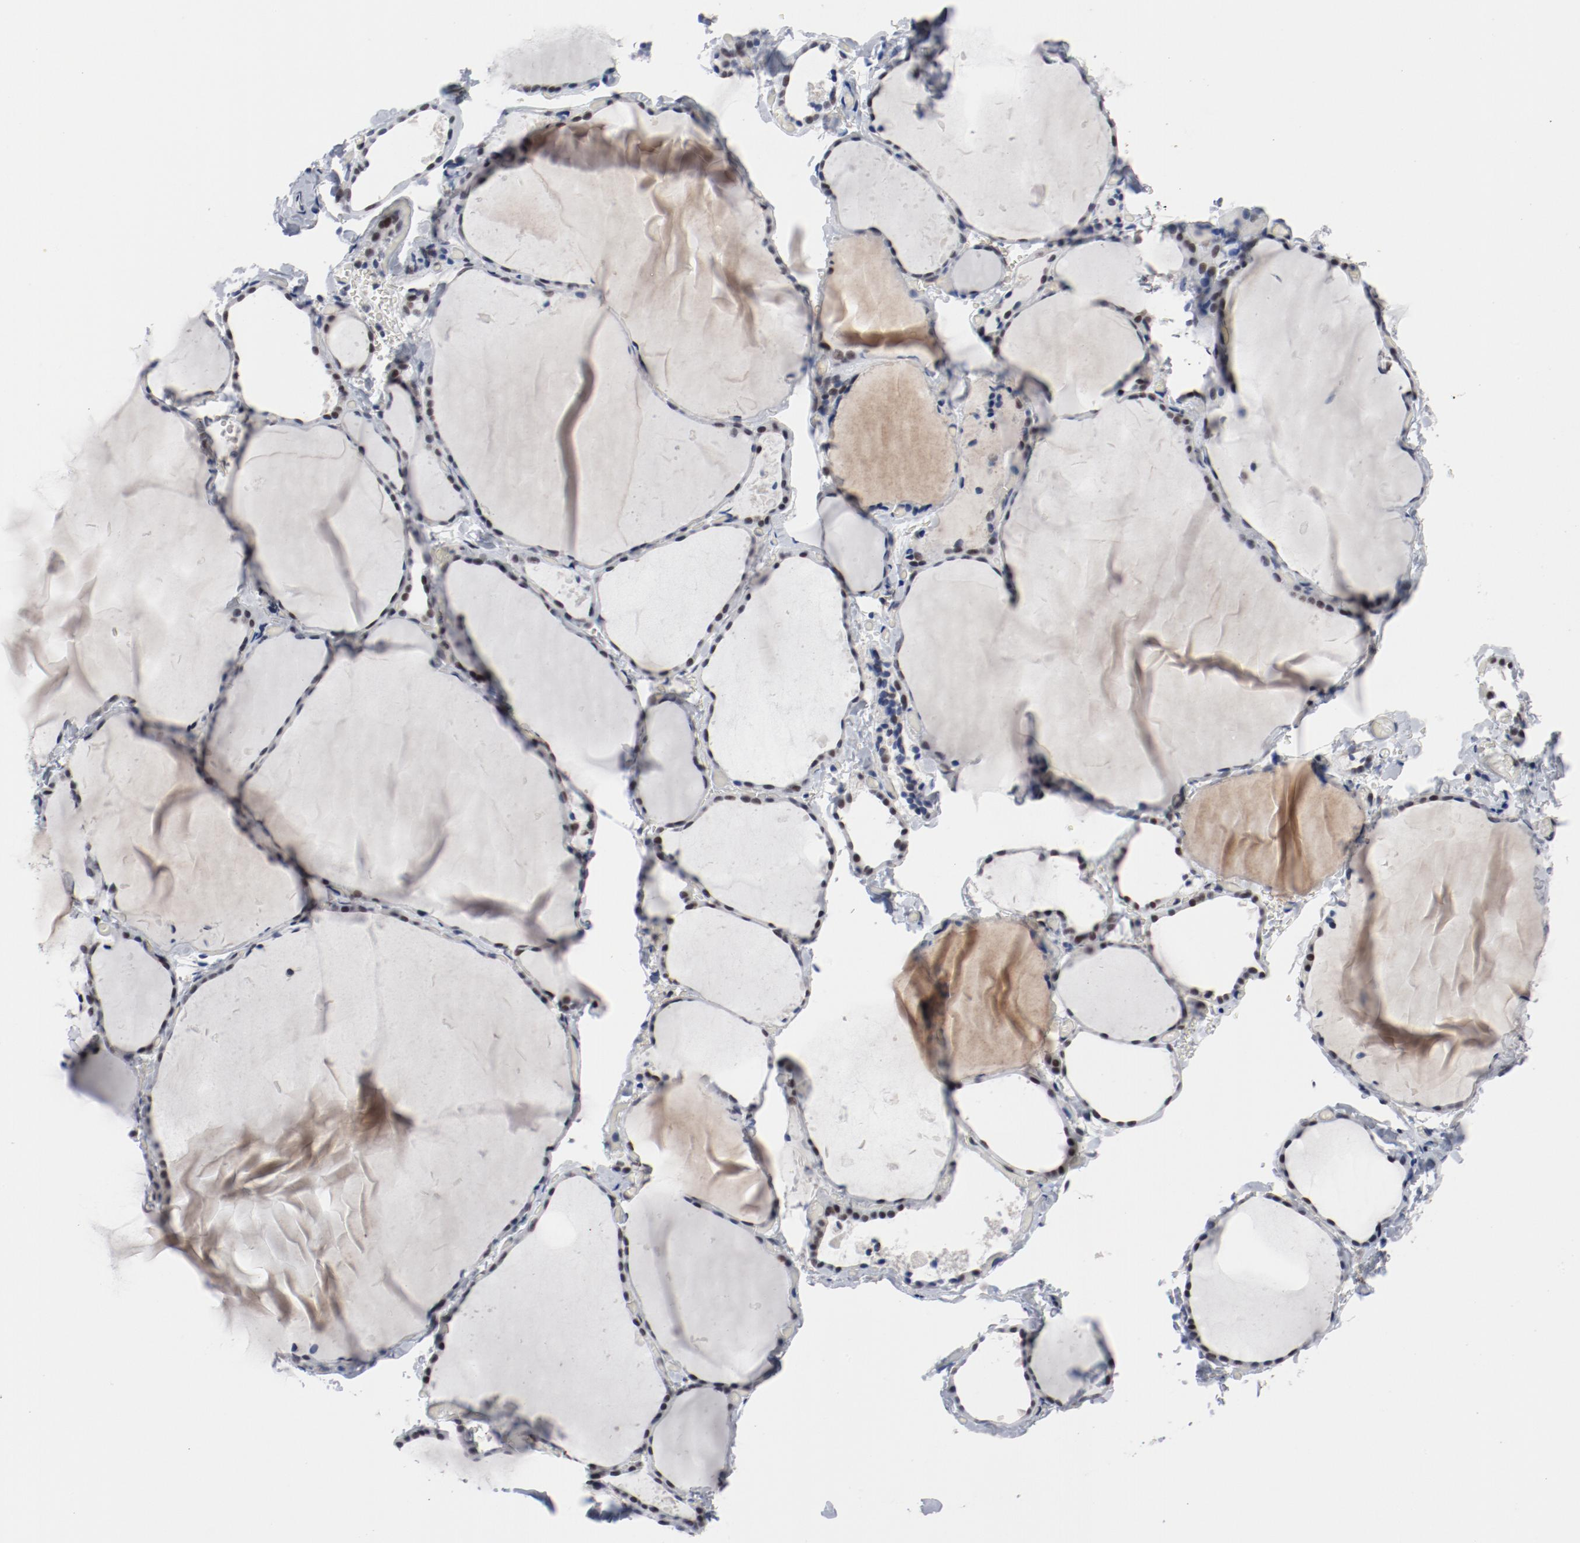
{"staining": {"intensity": "moderate", "quantity": ">75%", "location": "nuclear"}, "tissue": "thyroid gland", "cell_type": "Glandular cells", "image_type": "normal", "snomed": [{"axis": "morphology", "description": "Normal tissue, NOS"}, {"axis": "topography", "description": "Thyroid gland"}], "caption": "Thyroid gland was stained to show a protein in brown. There is medium levels of moderate nuclear staining in about >75% of glandular cells. (DAB IHC, brown staining for protein, blue staining for nuclei).", "gene": "ARNT", "patient": {"sex": "female", "age": 22}}